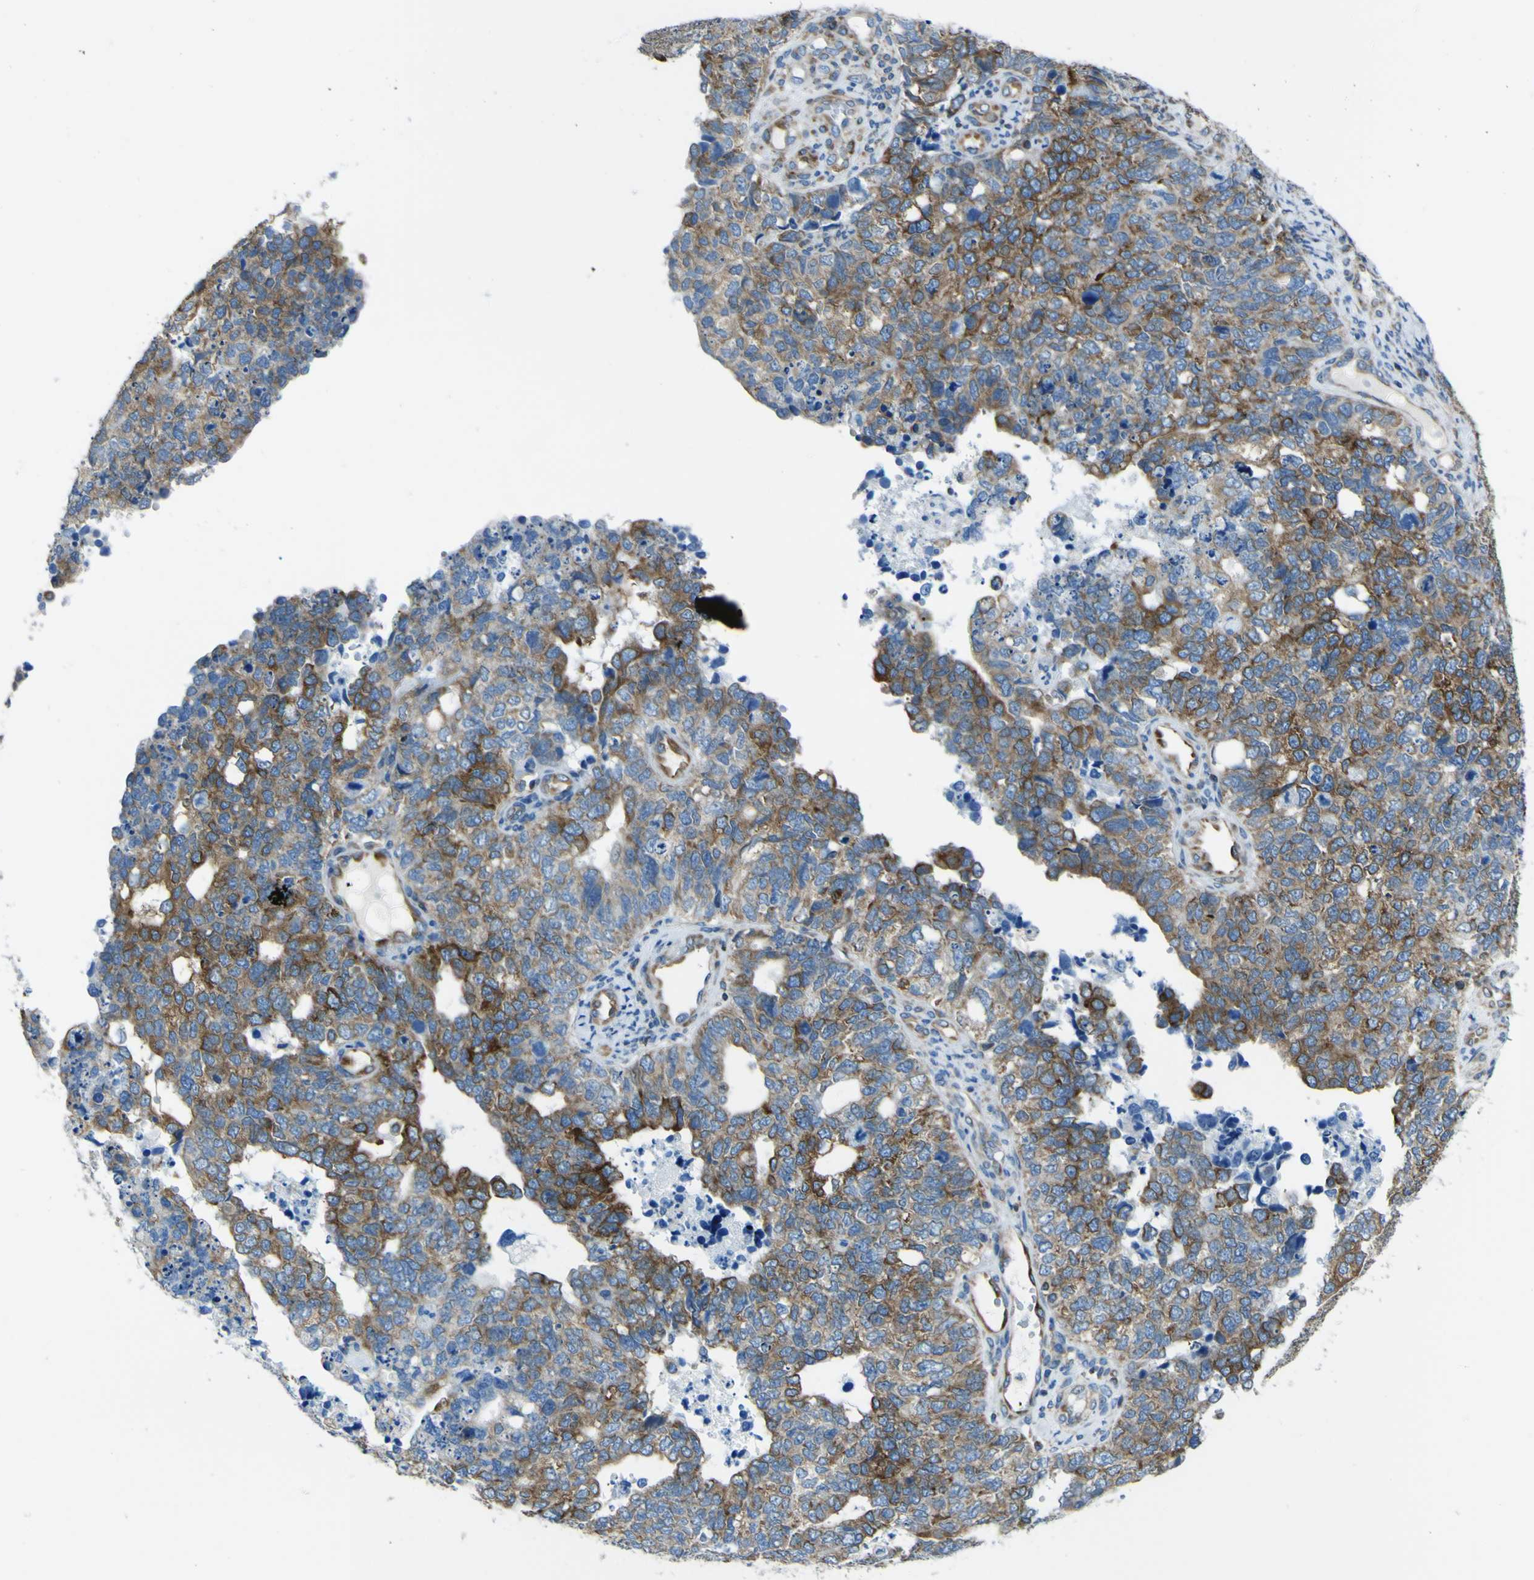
{"staining": {"intensity": "moderate", "quantity": "25%-75%", "location": "cytoplasmic/membranous"}, "tissue": "cervical cancer", "cell_type": "Tumor cells", "image_type": "cancer", "snomed": [{"axis": "morphology", "description": "Squamous cell carcinoma, NOS"}, {"axis": "topography", "description": "Cervix"}], "caption": "A micrograph of cervical cancer (squamous cell carcinoma) stained for a protein demonstrates moderate cytoplasmic/membranous brown staining in tumor cells.", "gene": "STIM1", "patient": {"sex": "female", "age": 63}}